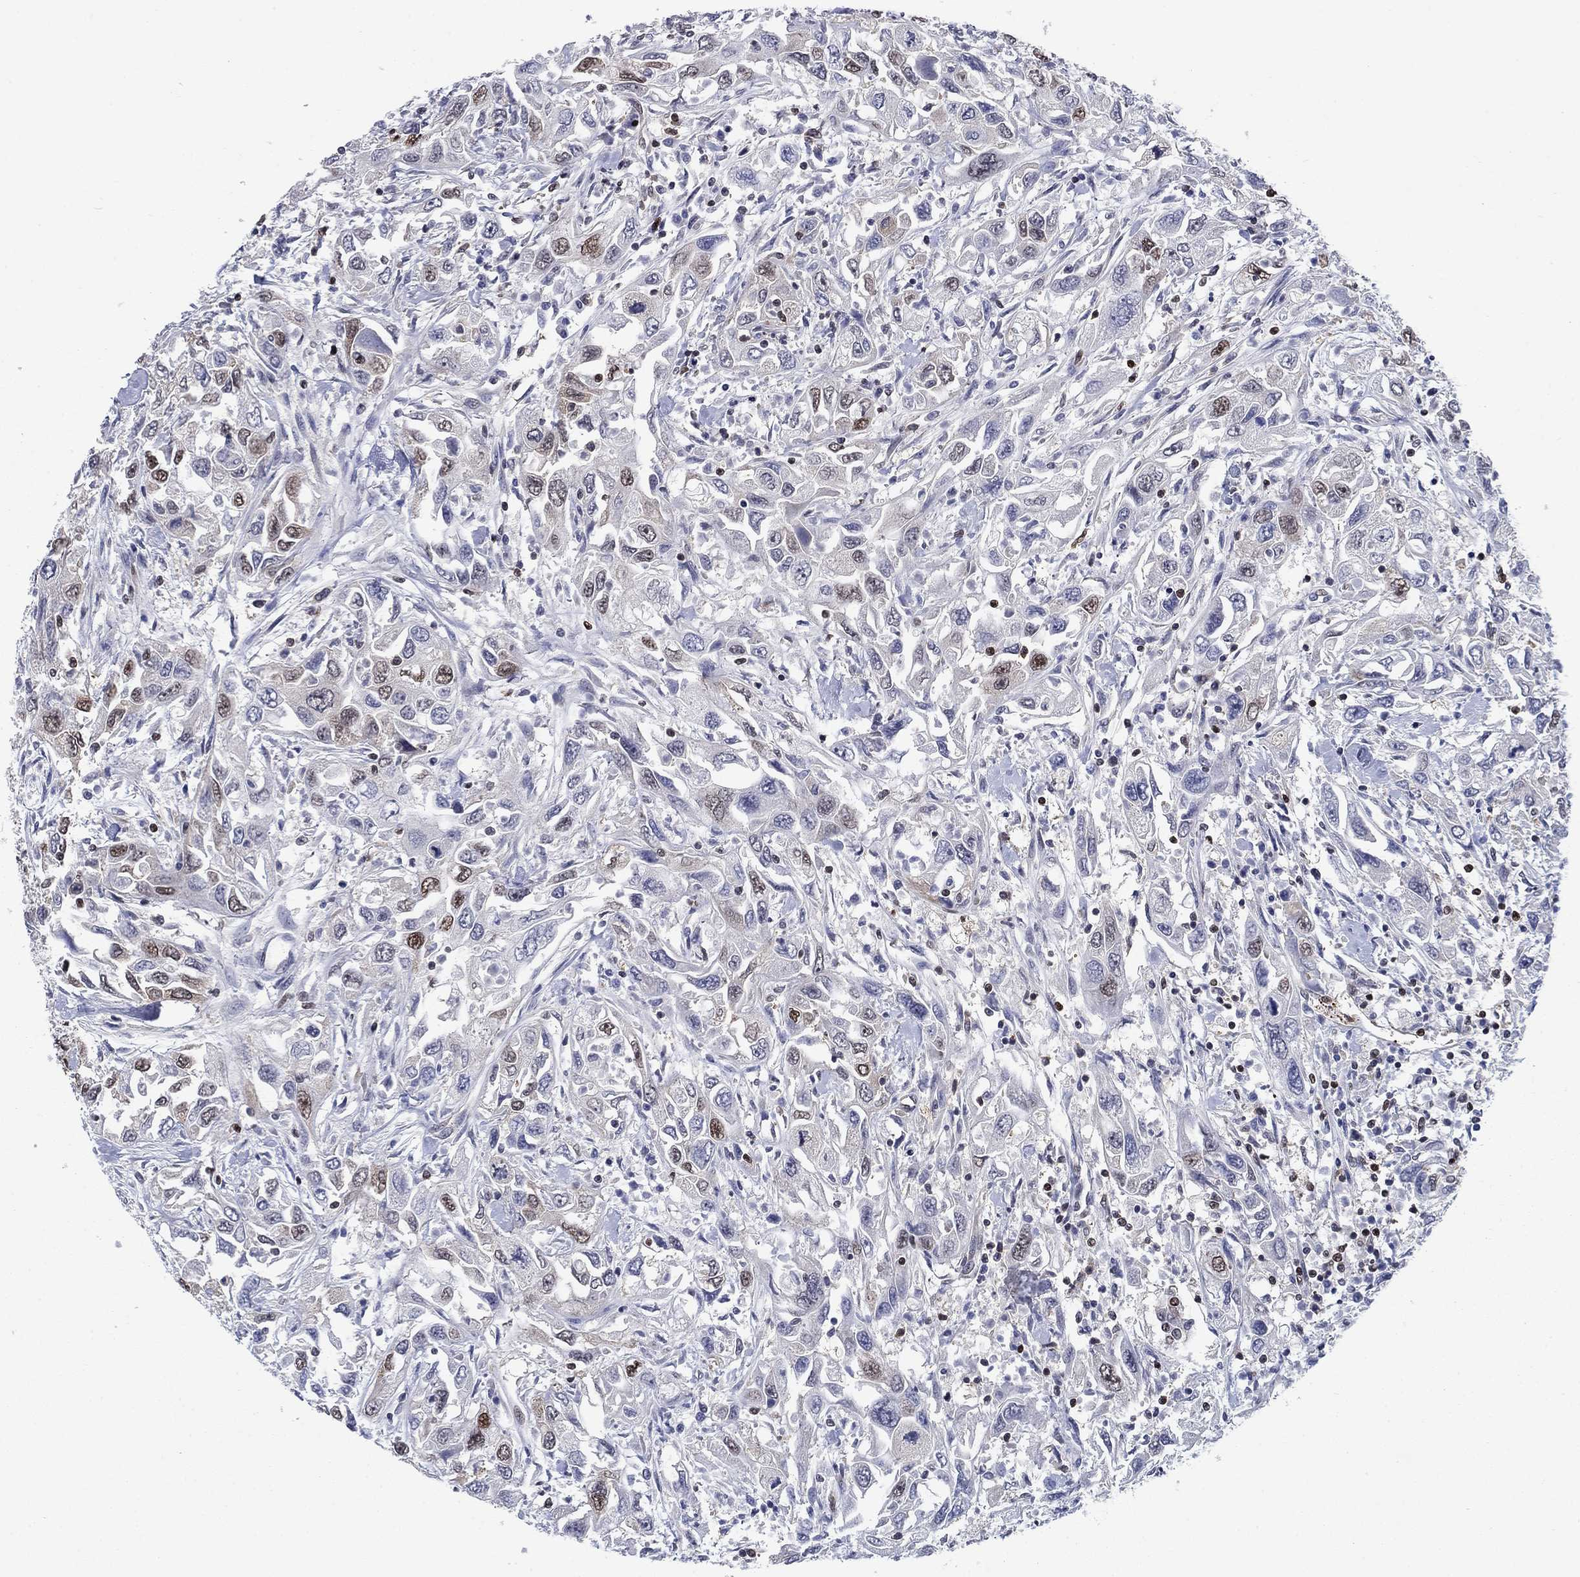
{"staining": {"intensity": "strong", "quantity": "<25%", "location": "nuclear"}, "tissue": "urothelial cancer", "cell_type": "Tumor cells", "image_type": "cancer", "snomed": [{"axis": "morphology", "description": "Urothelial carcinoma, High grade"}, {"axis": "topography", "description": "Urinary bladder"}], "caption": "Brown immunohistochemical staining in human high-grade urothelial carcinoma demonstrates strong nuclear staining in about <25% of tumor cells.", "gene": "RPRD1B", "patient": {"sex": "male", "age": 76}}